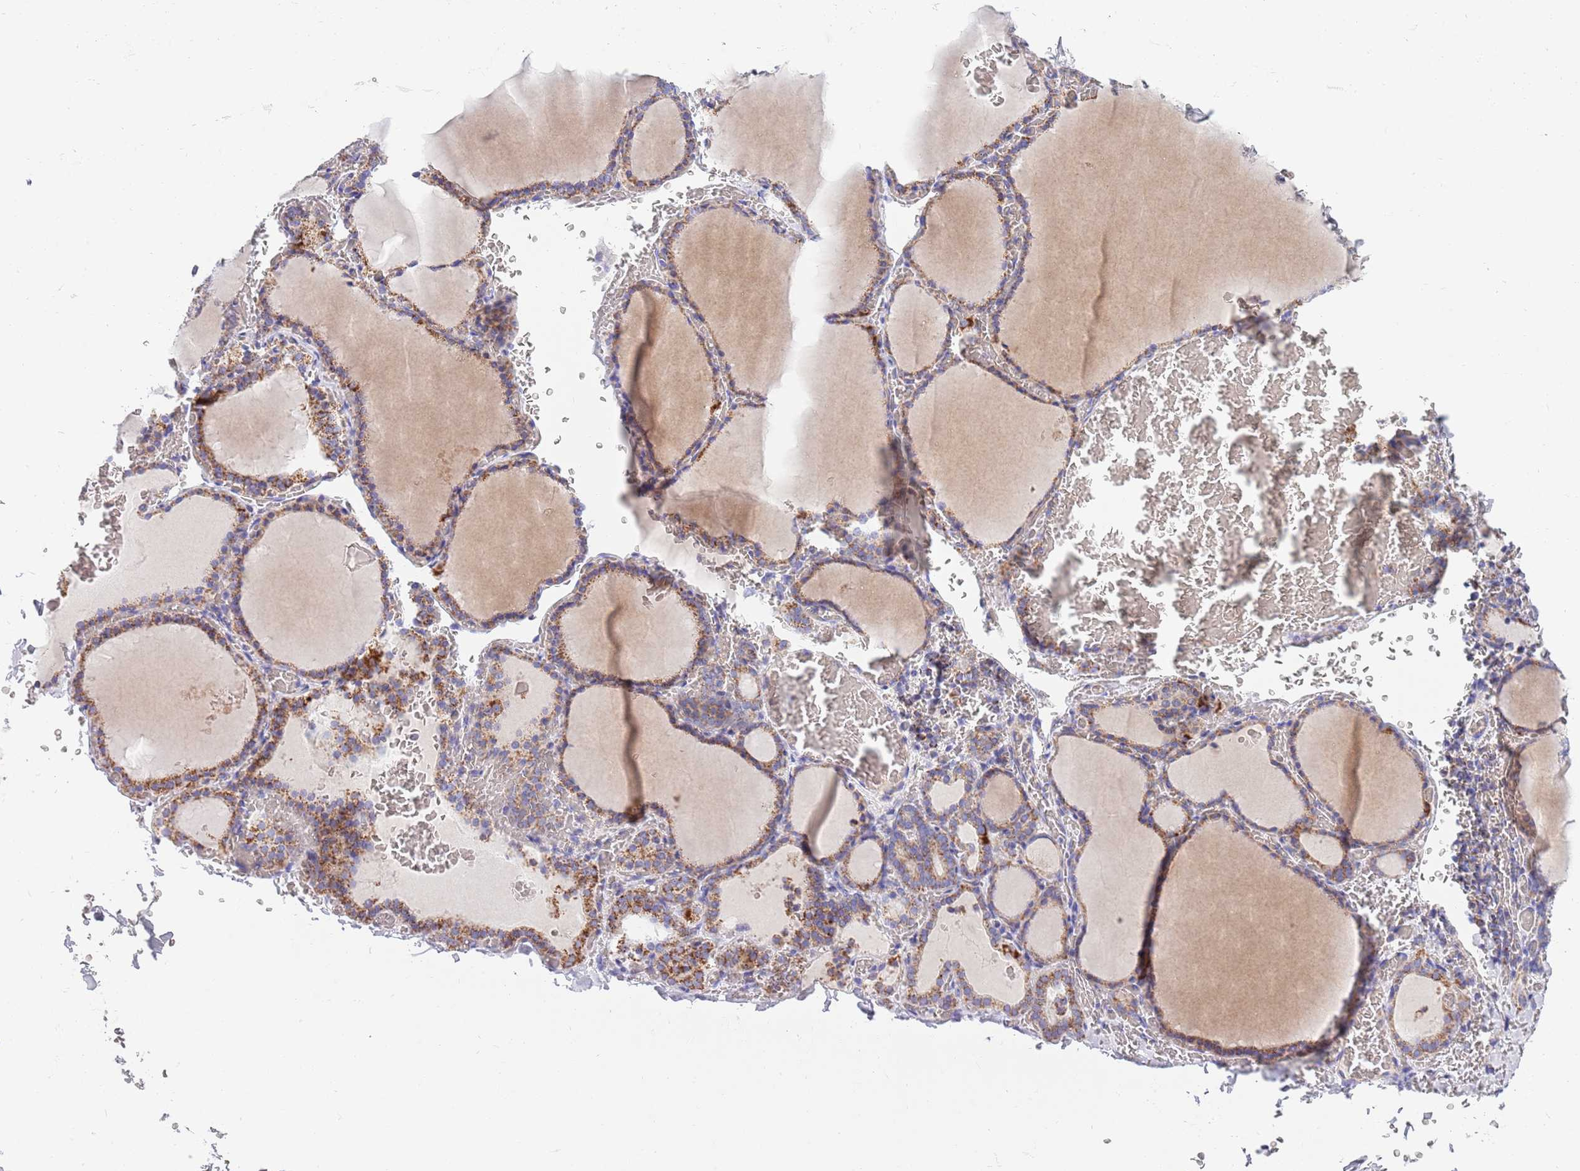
{"staining": {"intensity": "moderate", "quantity": ">75%", "location": "cytoplasmic/membranous"}, "tissue": "thyroid gland", "cell_type": "Glandular cells", "image_type": "normal", "snomed": [{"axis": "morphology", "description": "Normal tissue, NOS"}, {"axis": "topography", "description": "Thyroid gland"}], "caption": "About >75% of glandular cells in benign thyroid gland display moderate cytoplasmic/membranous protein expression as visualized by brown immunohistochemical staining.", "gene": "EMC8", "patient": {"sex": "female", "age": 39}}